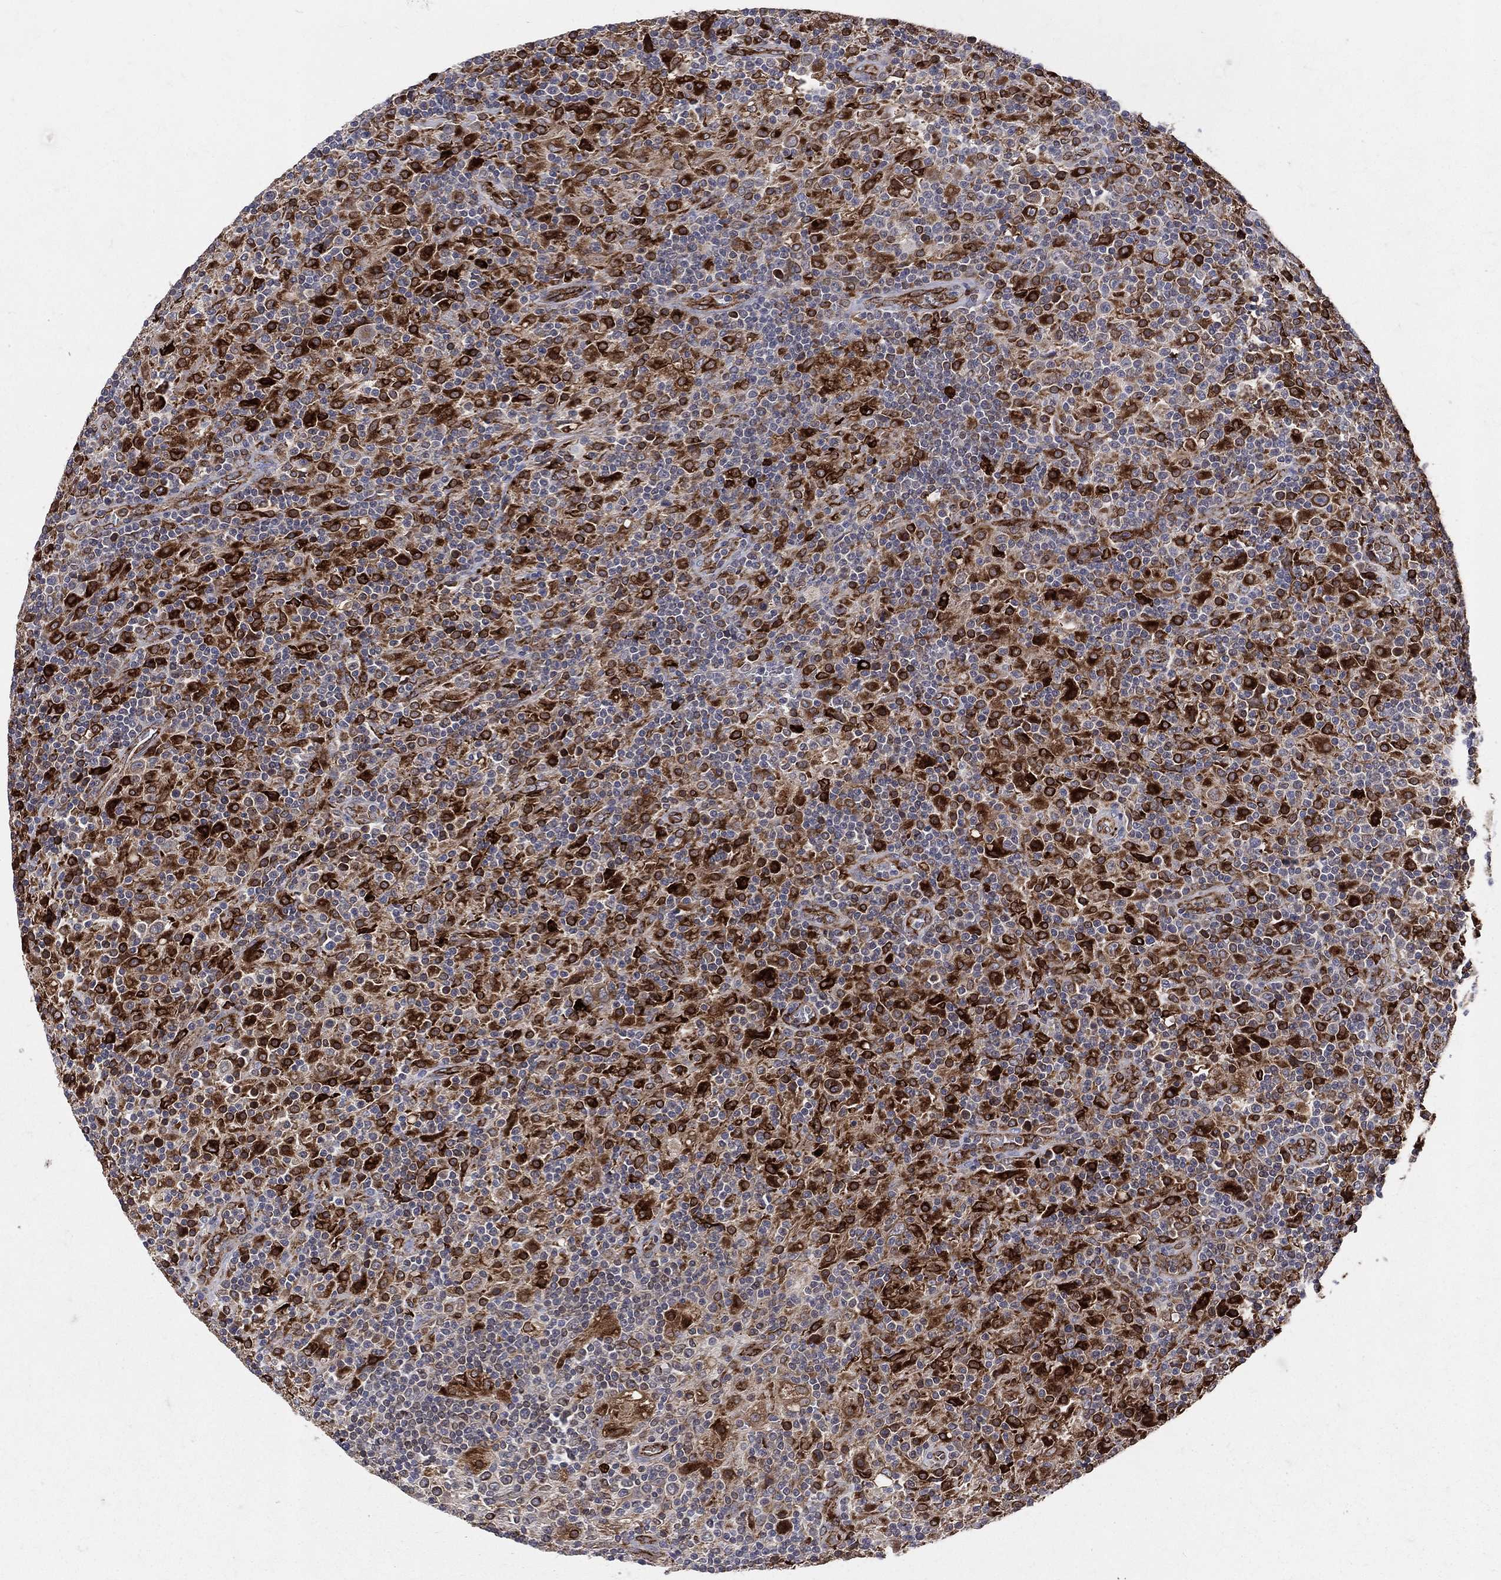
{"staining": {"intensity": "strong", "quantity": "25%-75%", "location": "cytoplasmic/membranous"}, "tissue": "lymphoma", "cell_type": "Tumor cells", "image_type": "cancer", "snomed": [{"axis": "morphology", "description": "Hodgkin's disease, NOS"}, {"axis": "topography", "description": "Lymph node"}], "caption": "Immunohistochemical staining of Hodgkin's disease displays high levels of strong cytoplasmic/membranous protein expression in about 25%-75% of tumor cells.", "gene": "CD74", "patient": {"sex": "male", "age": 70}}